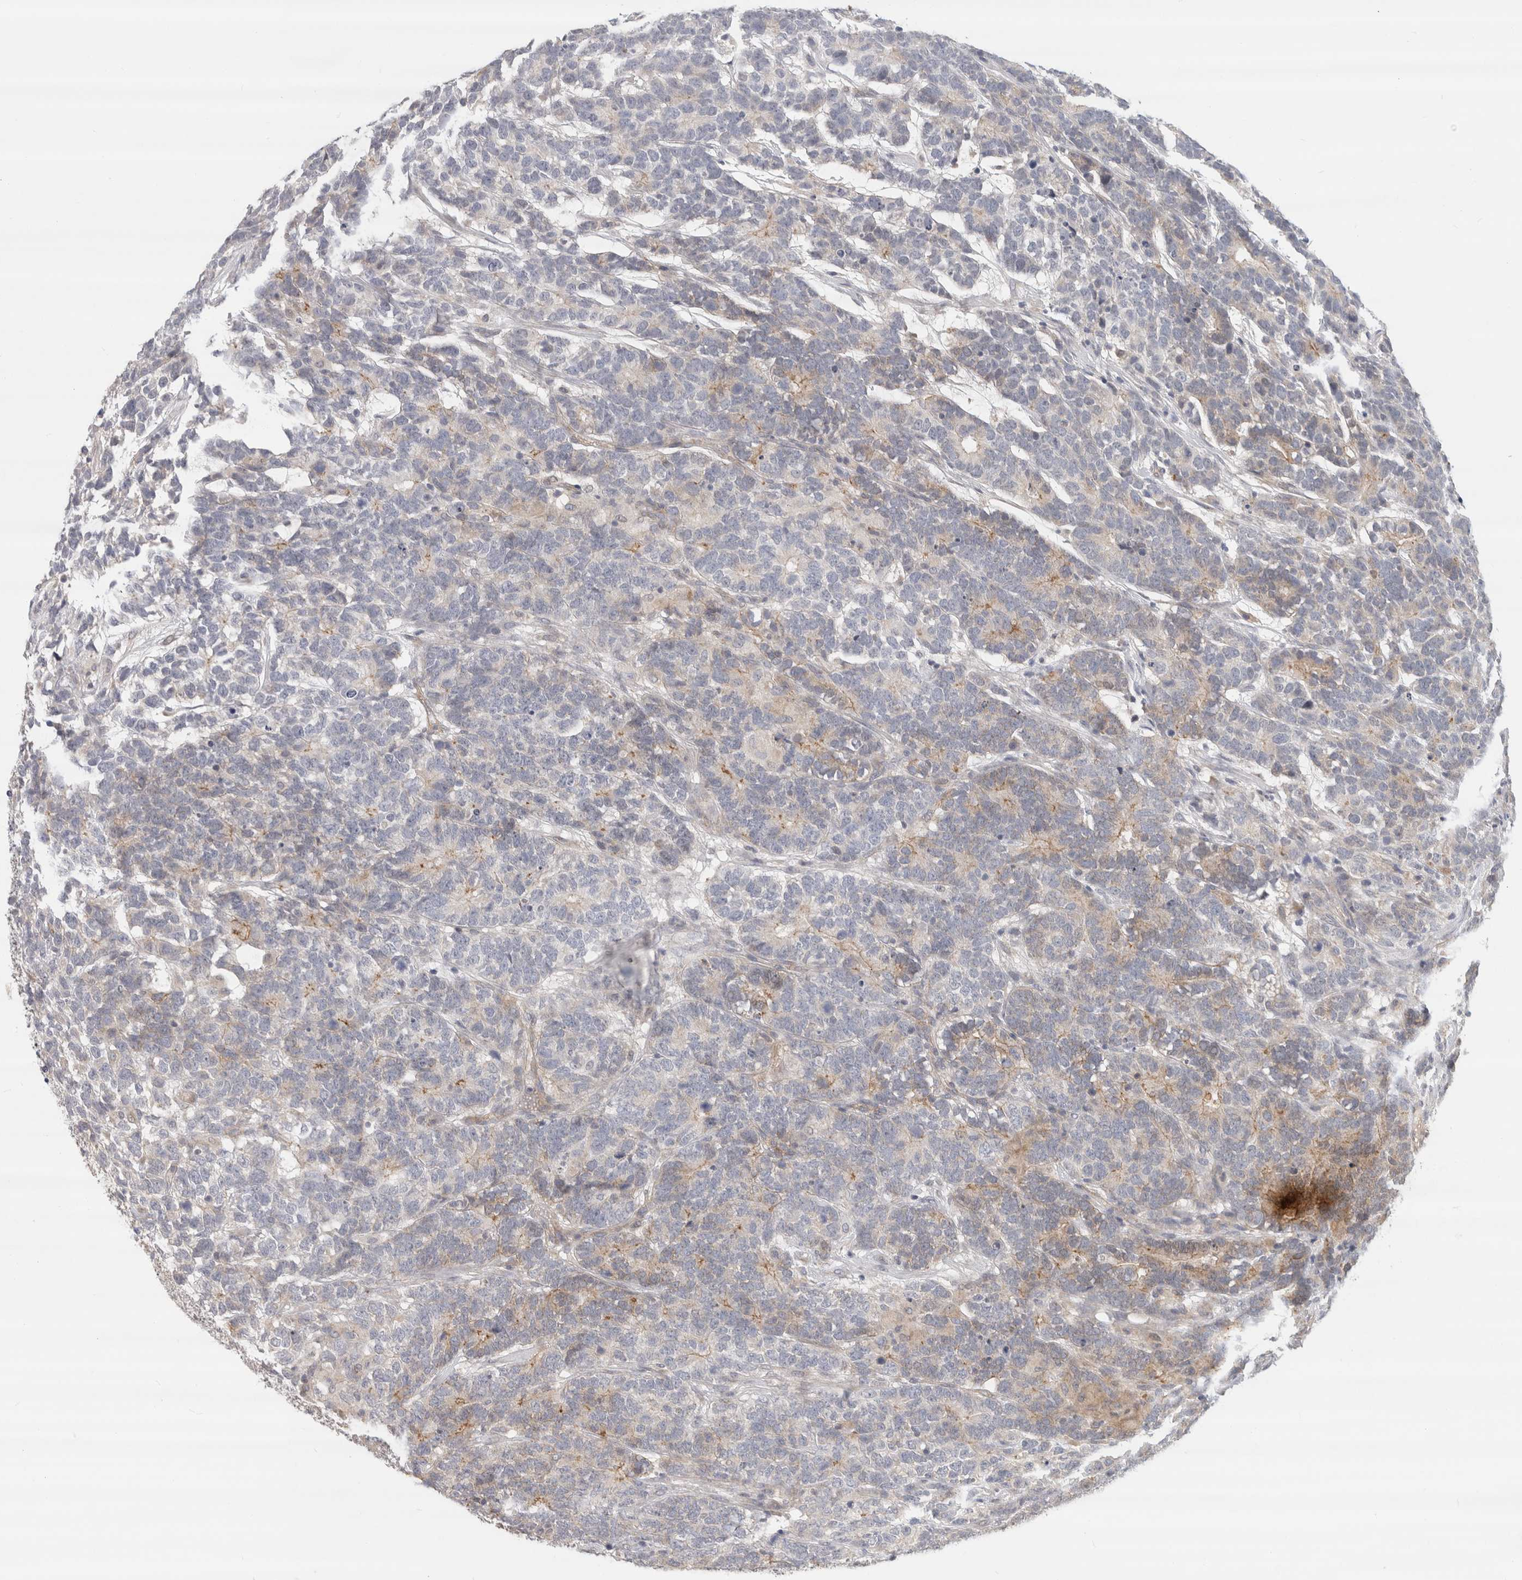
{"staining": {"intensity": "weak", "quantity": "25%-75%", "location": "cytoplasmic/membranous"}, "tissue": "testis cancer", "cell_type": "Tumor cells", "image_type": "cancer", "snomed": [{"axis": "morphology", "description": "Carcinoma, Embryonal, NOS"}, {"axis": "topography", "description": "Testis"}], "caption": "Approximately 25%-75% of tumor cells in human testis cancer demonstrate weak cytoplasmic/membranous protein expression as visualized by brown immunohistochemical staining.", "gene": "AFP", "patient": {"sex": "male", "age": 26}}